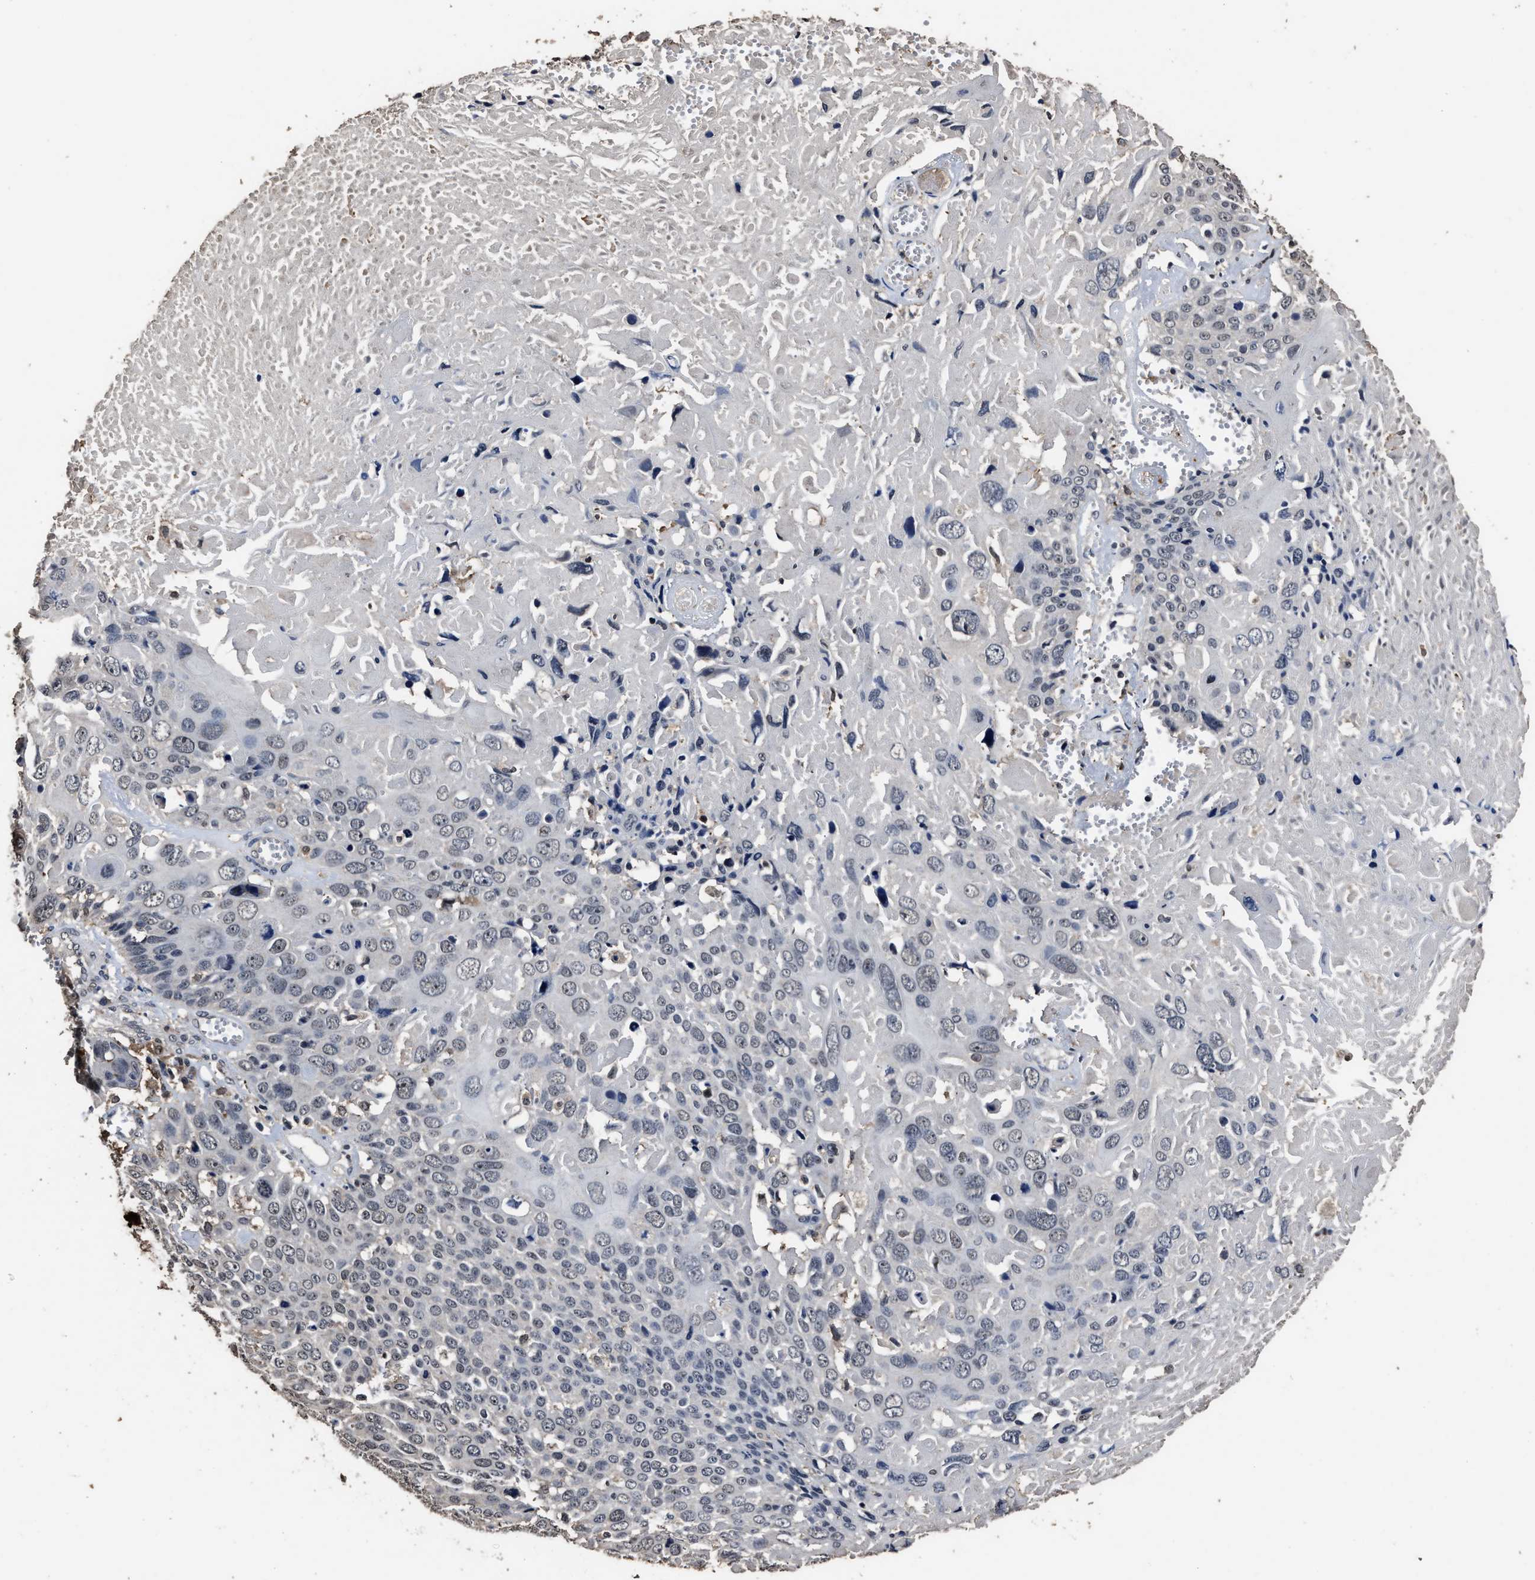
{"staining": {"intensity": "negative", "quantity": "none", "location": "none"}, "tissue": "cervical cancer", "cell_type": "Tumor cells", "image_type": "cancer", "snomed": [{"axis": "morphology", "description": "Squamous cell carcinoma, NOS"}, {"axis": "topography", "description": "Cervix"}], "caption": "Immunohistochemical staining of cervical squamous cell carcinoma shows no significant positivity in tumor cells.", "gene": "RSBN1L", "patient": {"sex": "female", "age": 74}}